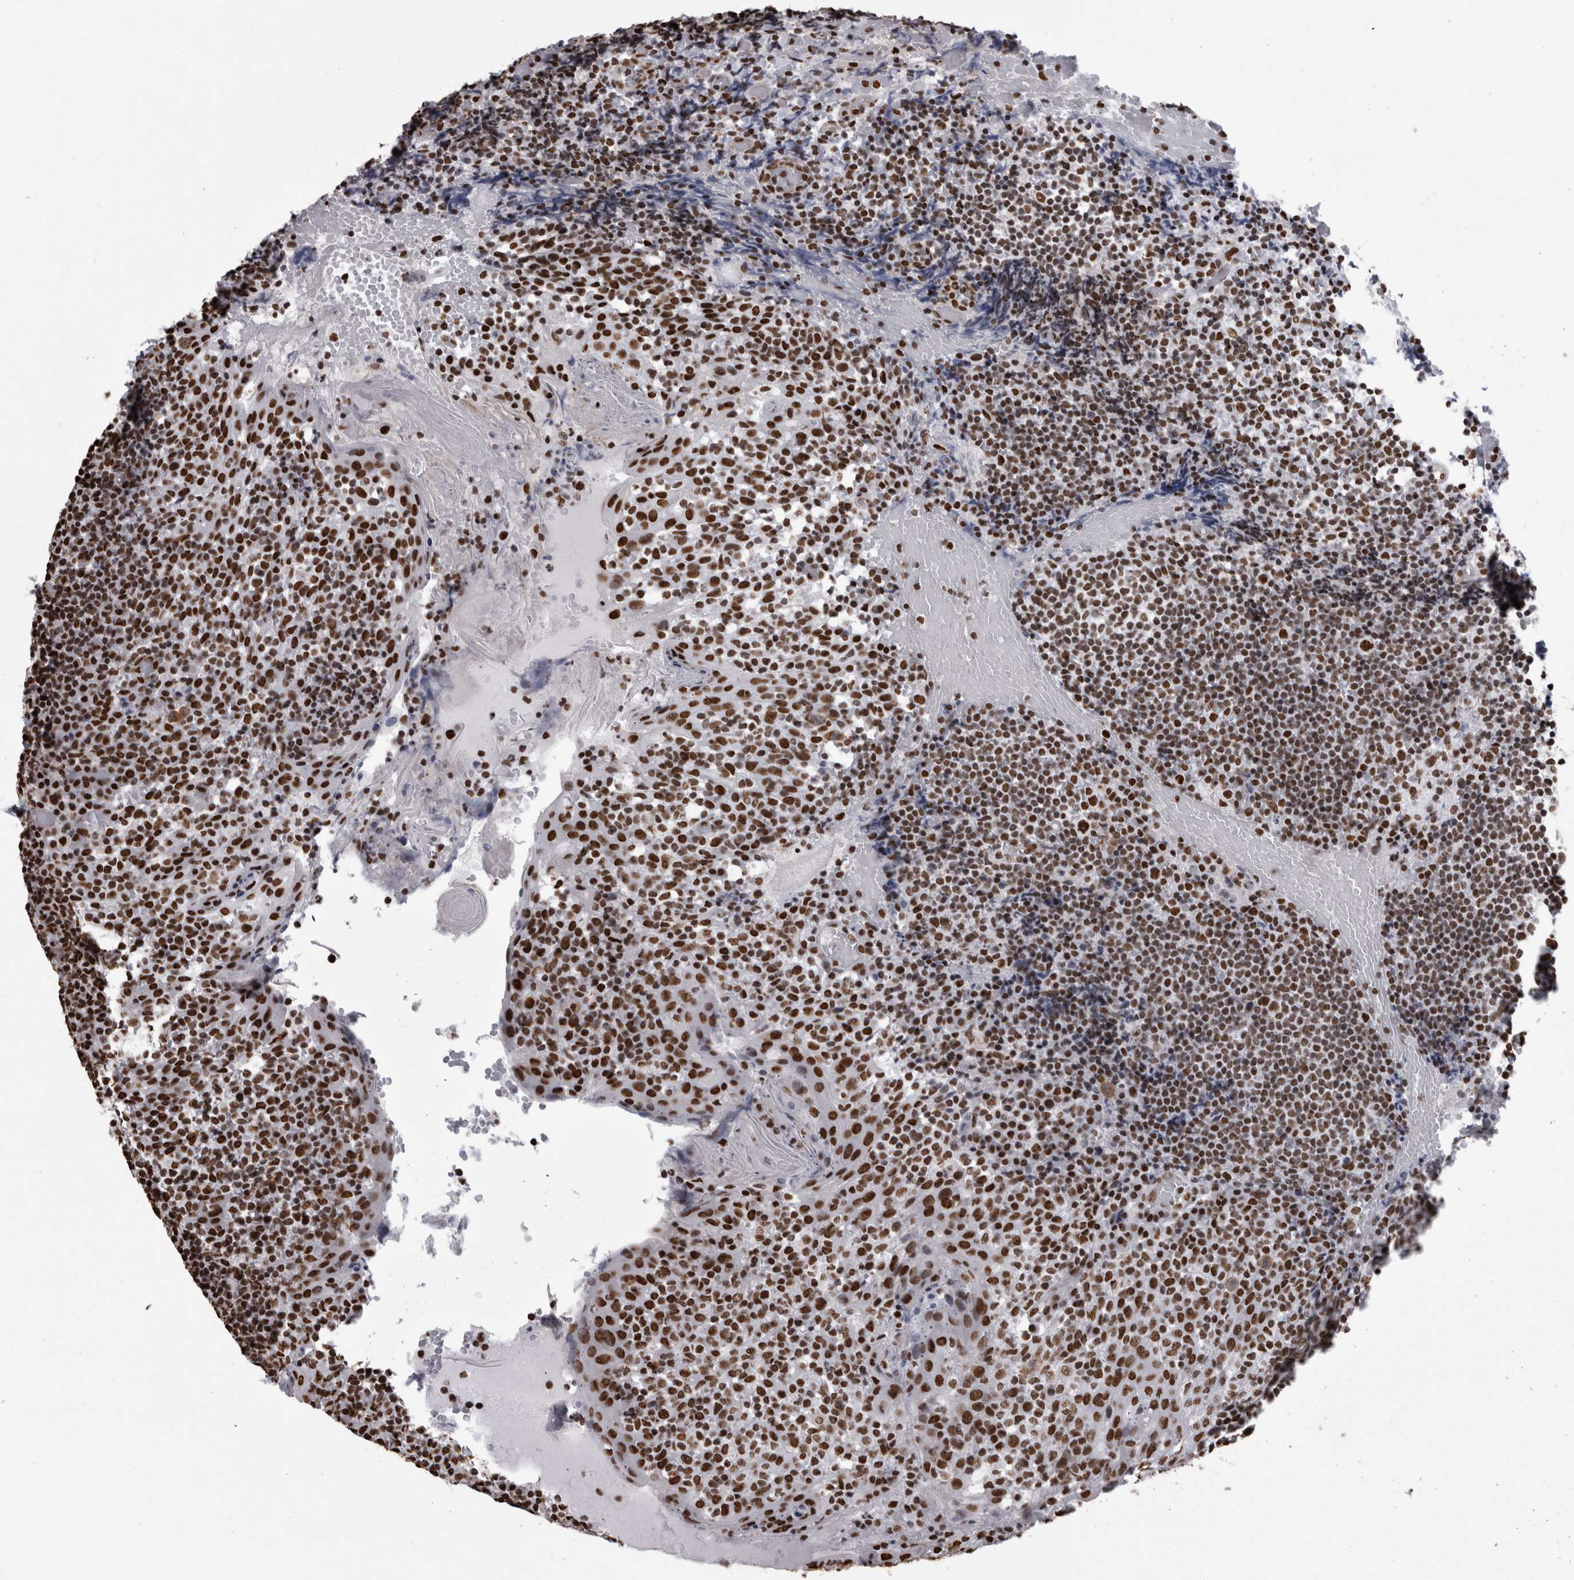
{"staining": {"intensity": "strong", "quantity": ">75%", "location": "nuclear"}, "tissue": "tonsil", "cell_type": "Germinal center cells", "image_type": "normal", "snomed": [{"axis": "morphology", "description": "Normal tissue, NOS"}, {"axis": "topography", "description": "Tonsil"}], "caption": "Tonsil stained with a brown dye shows strong nuclear positive staining in about >75% of germinal center cells.", "gene": "HNRNPM", "patient": {"sex": "female", "age": 19}}